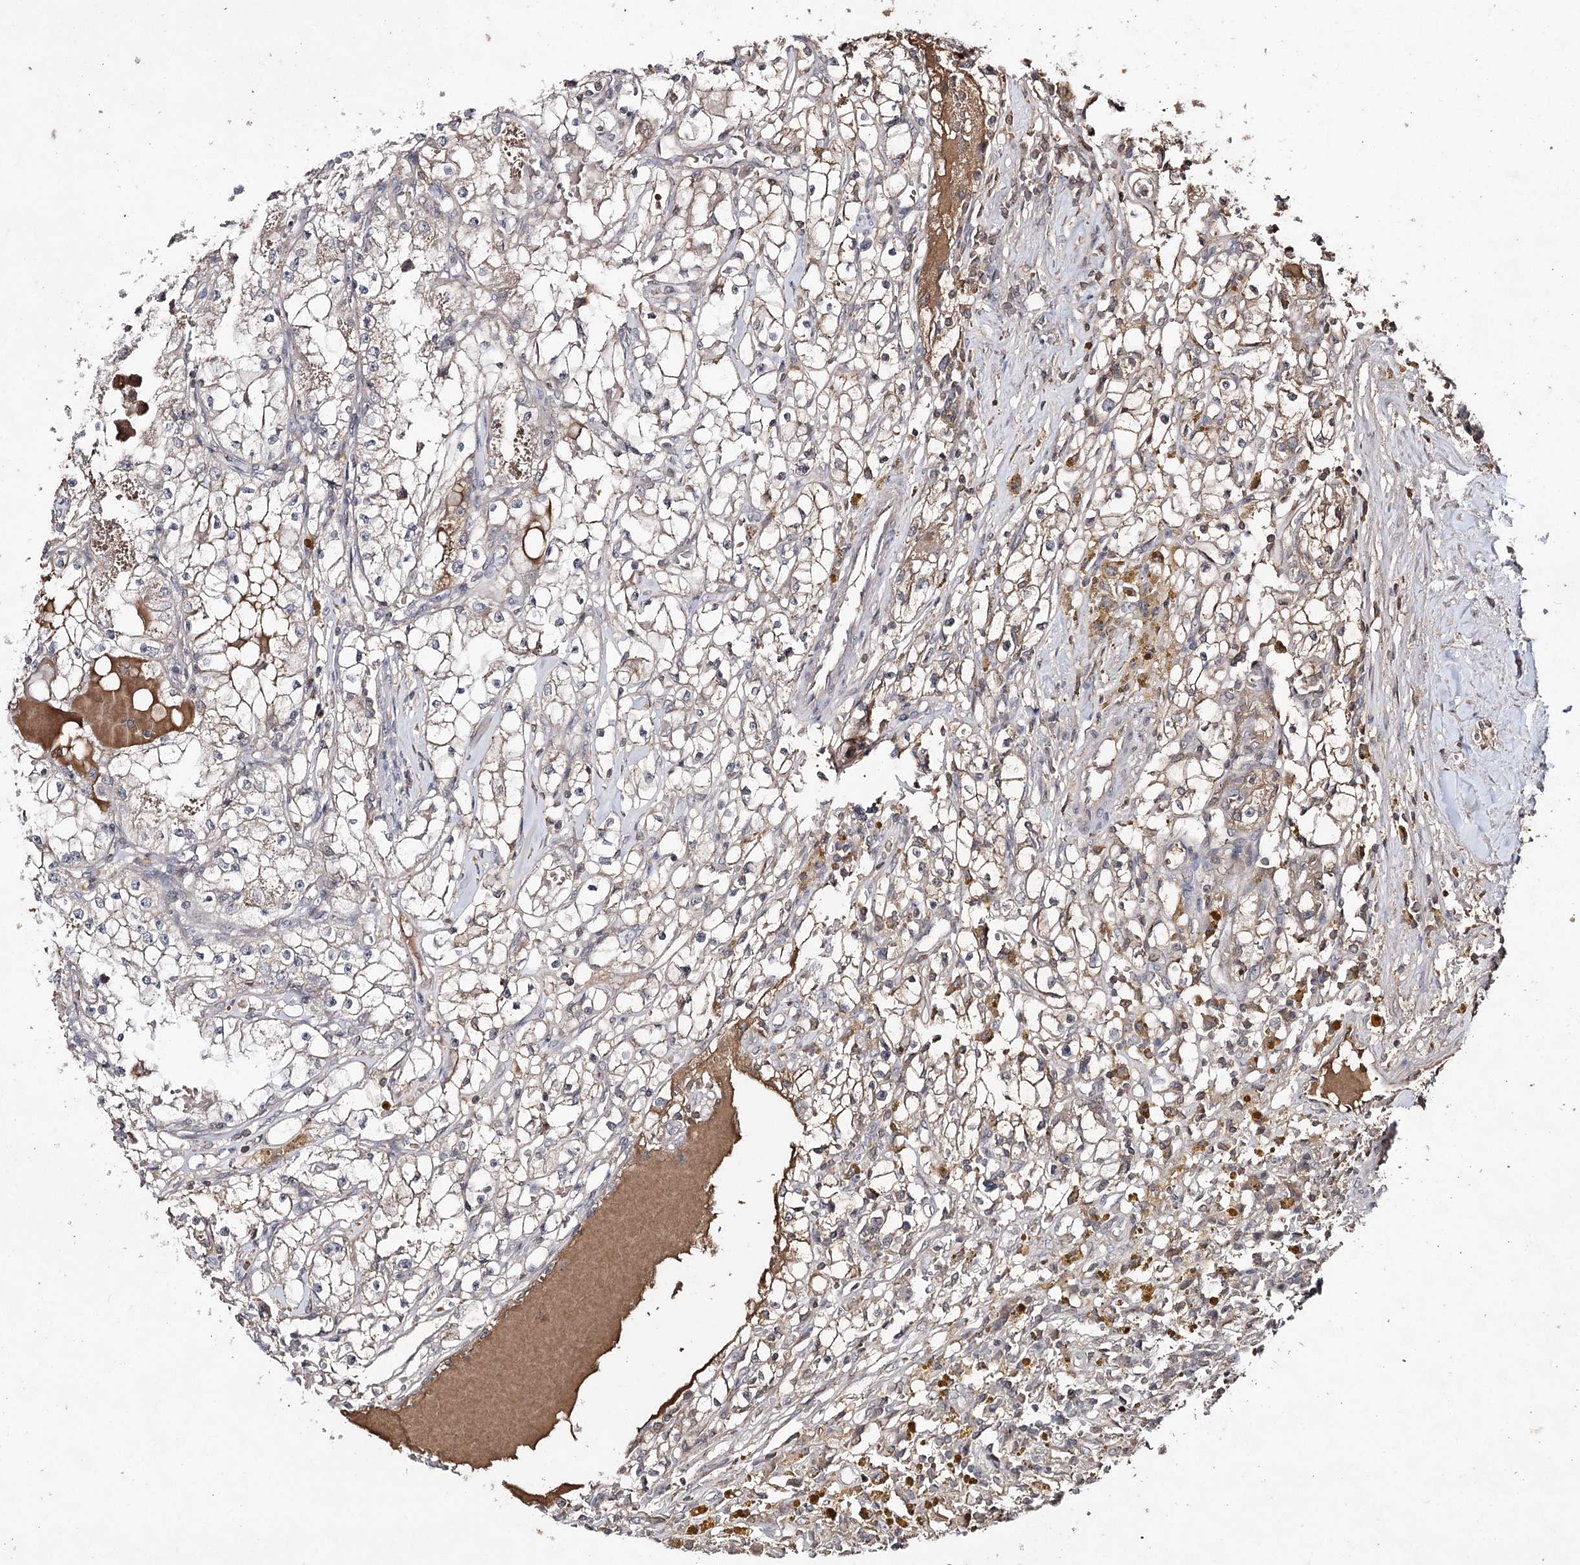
{"staining": {"intensity": "weak", "quantity": "25%-75%", "location": "cytoplasmic/membranous"}, "tissue": "renal cancer", "cell_type": "Tumor cells", "image_type": "cancer", "snomed": [{"axis": "morphology", "description": "Adenocarcinoma, NOS"}, {"axis": "topography", "description": "Kidney"}], "caption": "Tumor cells display weak cytoplasmic/membranous expression in approximately 25%-75% of cells in adenocarcinoma (renal). The staining is performed using DAB brown chromogen to label protein expression. The nuclei are counter-stained blue using hematoxylin.", "gene": "SYNGR3", "patient": {"sex": "male", "age": 56}}